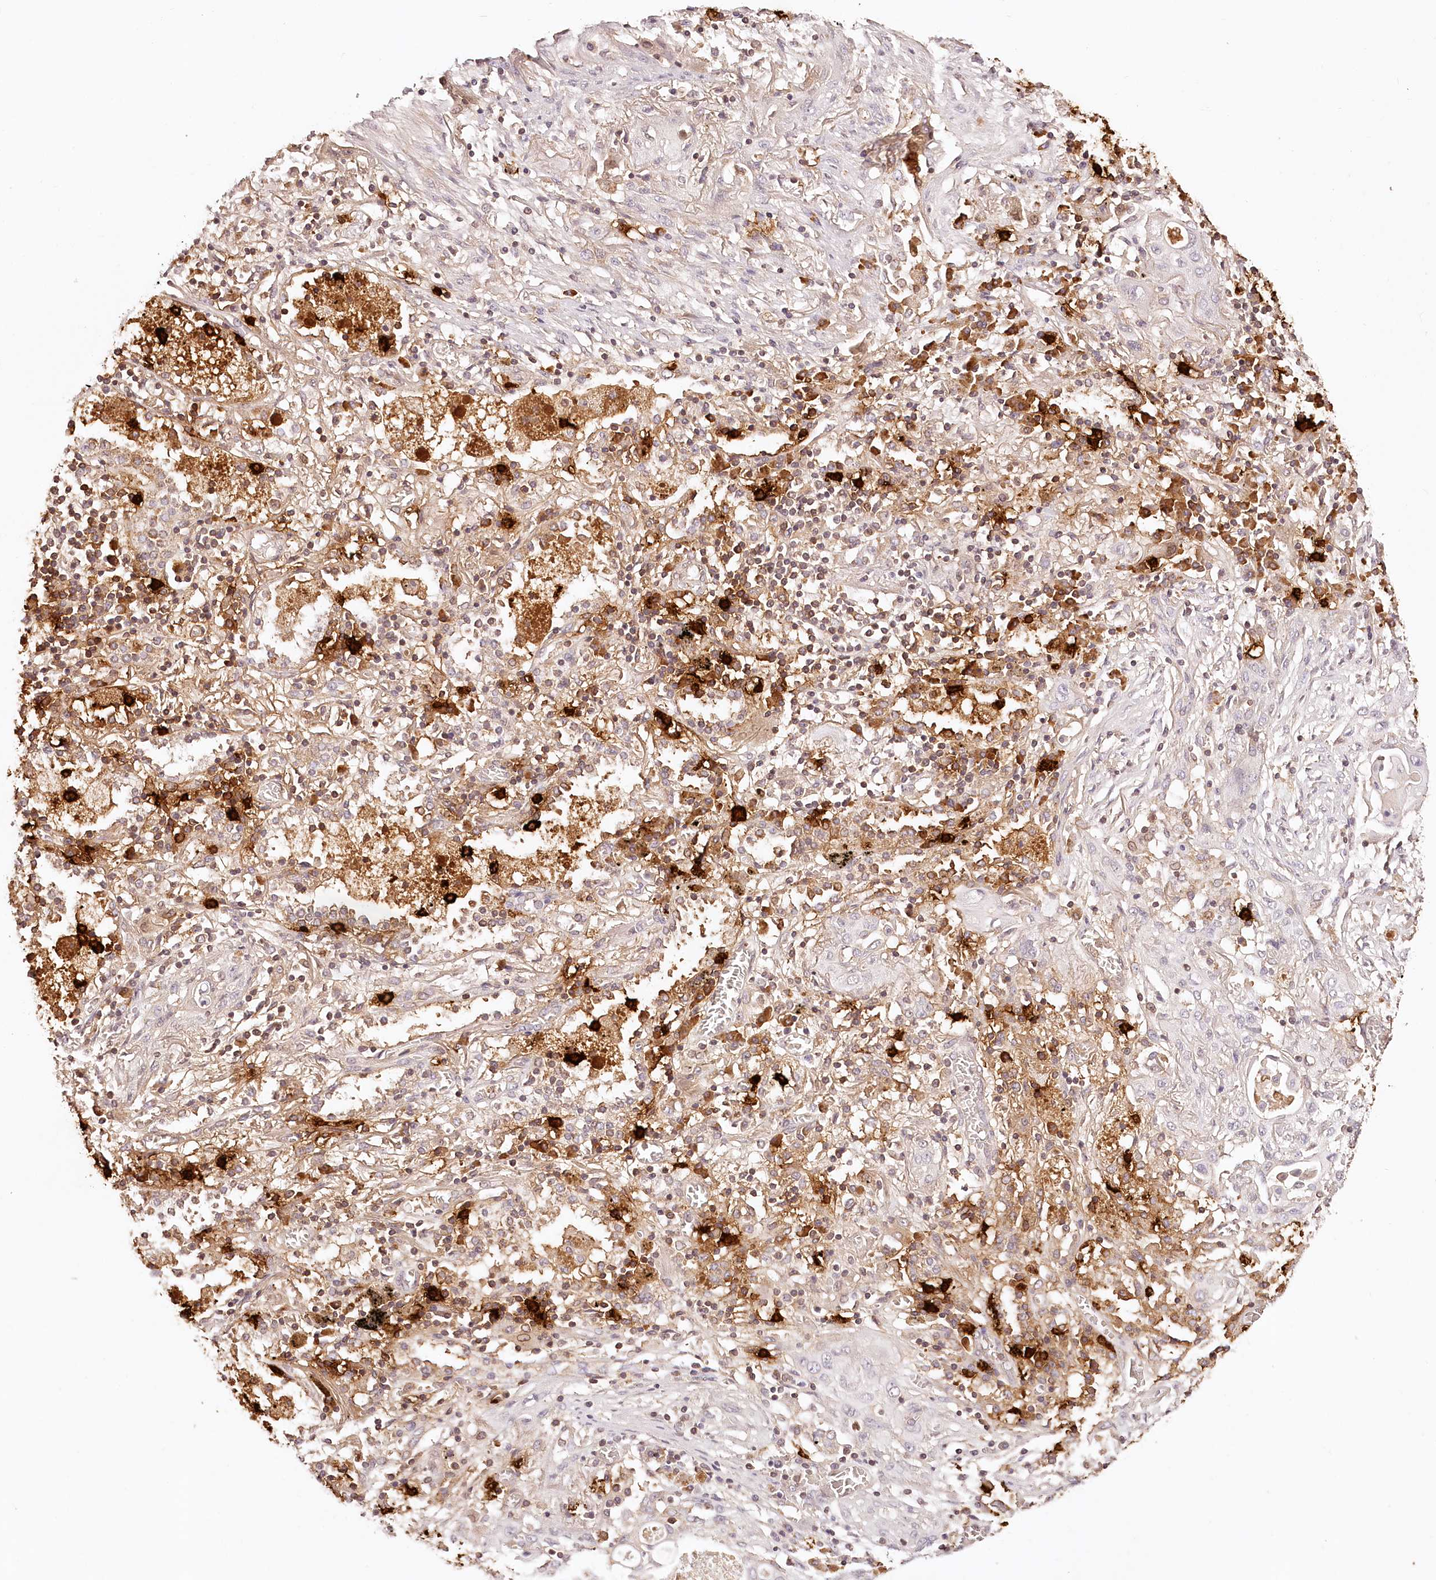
{"staining": {"intensity": "negative", "quantity": "none", "location": "none"}, "tissue": "lung cancer", "cell_type": "Tumor cells", "image_type": "cancer", "snomed": [{"axis": "morphology", "description": "Squamous cell carcinoma, NOS"}, {"axis": "topography", "description": "Lung"}], "caption": "There is no significant positivity in tumor cells of lung cancer (squamous cell carcinoma).", "gene": "SYNGR1", "patient": {"sex": "female", "age": 47}}